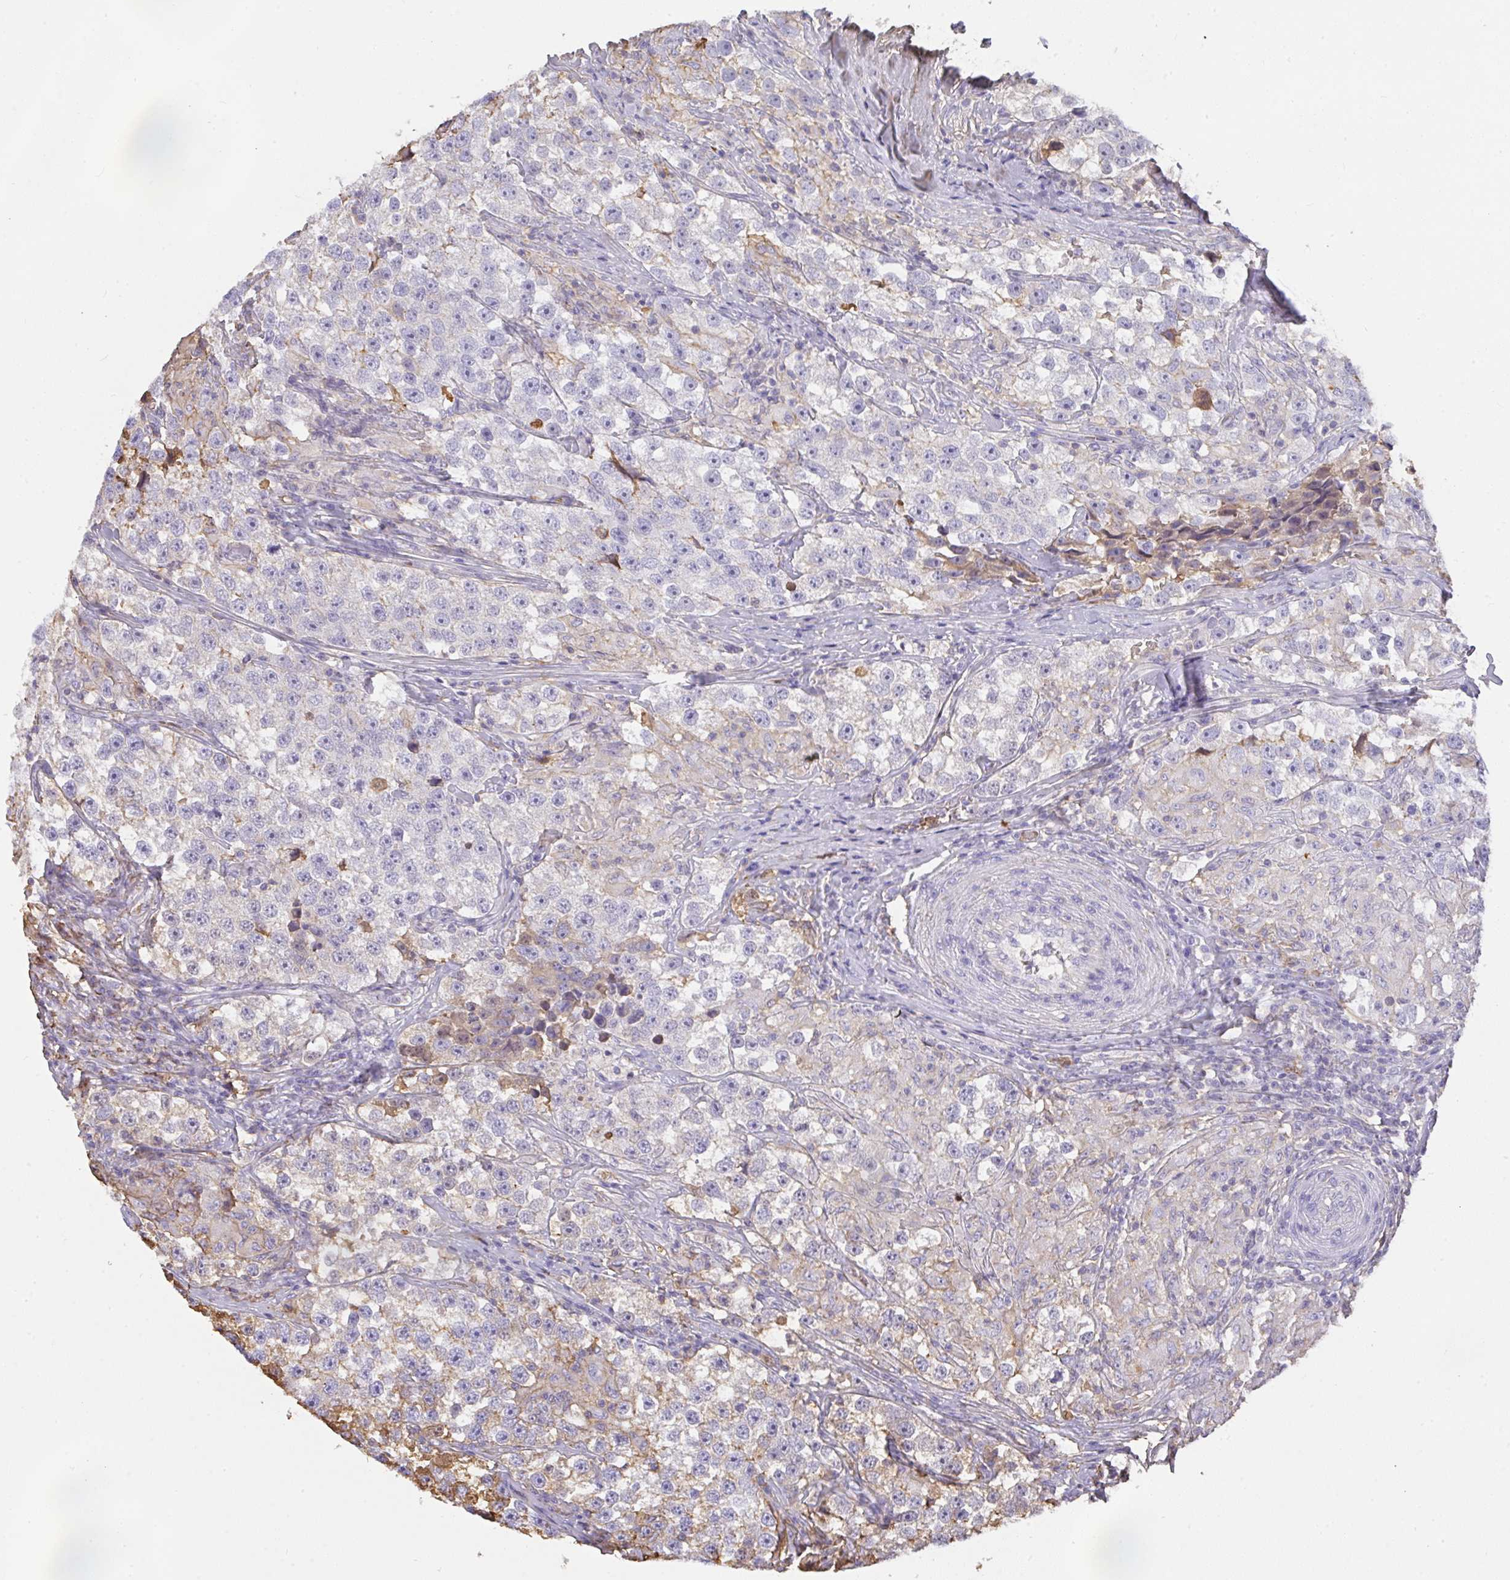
{"staining": {"intensity": "weak", "quantity": "<25%", "location": "cytoplasmic/membranous"}, "tissue": "testis cancer", "cell_type": "Tumor cells", "image_type": "cancer", "snomed": [{"axis": "morphology", "description": "Seminoma, NOS"}, {"axis": "topography", "description": "Testis"}], "caption": "Protein analysis of testis seminoma demonstrates no significant staining in tumor cells.", "gene": "SMYD5", "patient": {"sex": "male", "age": 46}}